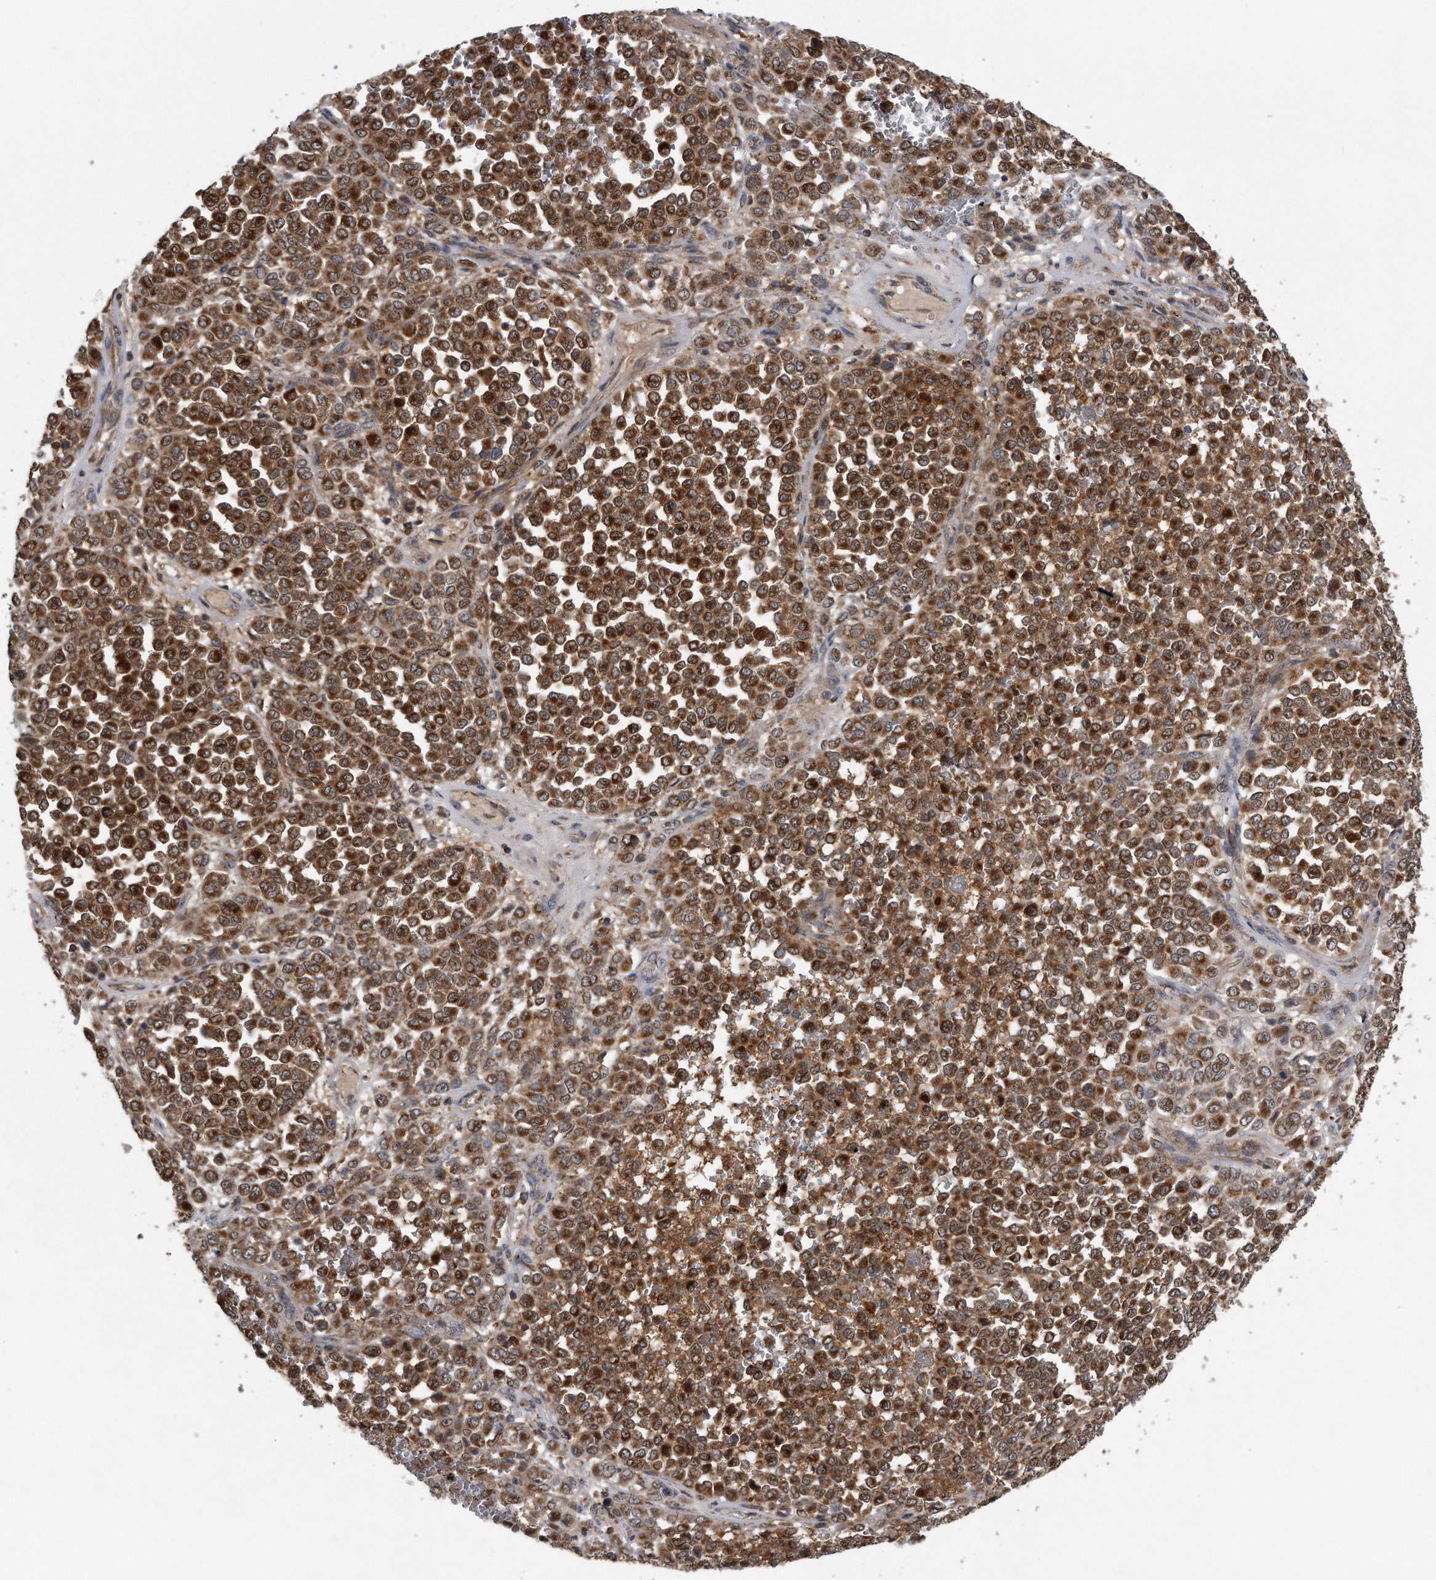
{"staining": {"intensity": "strong", "quantity": ">75%", "location": "cytoplasmic/membranous"}, "tissue": "melanoma", "cell_type": "Tumor cells", "image_type": "cancer", "snomed": [{"axis": "morphology", "description": "Malignant melanoma, Metastatic site"}, {"axis": "topography", "description": "Pancreas"}], "caption": "Approximately >75% of tumor cells in human malignant melanoma (metastatic site) display strong cytoplasmic/membranous protein positivity as visualized by brown immunohistochemical staining.", "gene": "ALPK2", "patient": {"sex": "female", "age": 30}}